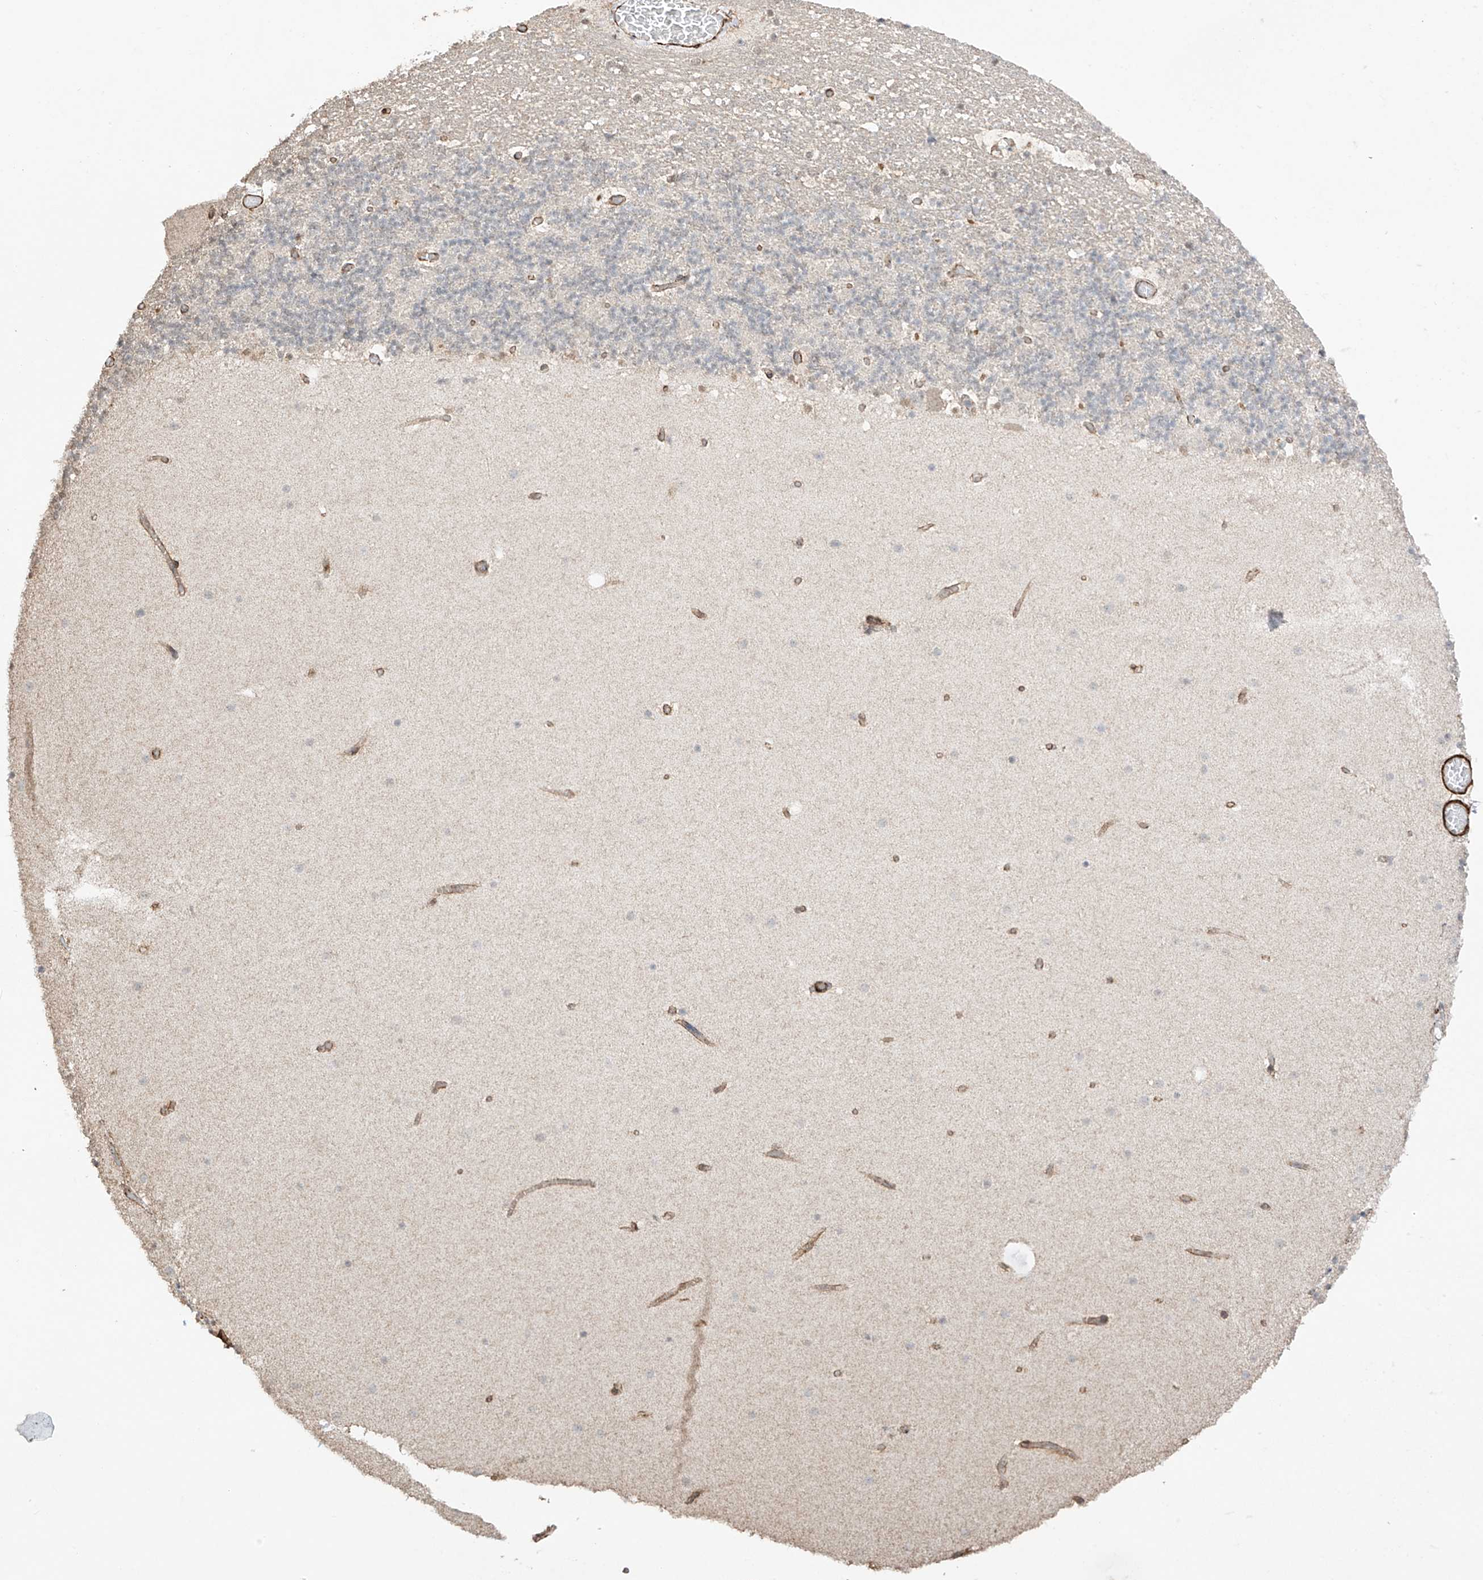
{"staining": {"intensity": "negative", "quantity": "none", "location": "none"}, "tissue": "cerebellum", "cell_type": "Cells in granular layer", "image_type": "normal", "snomed": [{"axis": "morphology", "description": "Normal tissue, NOS"}, {"axis": "topography", "description": "Cerebellum"}], "caption": "Cells in granular layer are negative for protein expression in benign human cerebellum. The staining was performed using DAB to visualize the protein expression in brown, while the nuclei were stained in blue with hematoxylin (Magnification: 20x).", "gene": "TTLL5", "patient": {"sex": "male", "age": 57}}